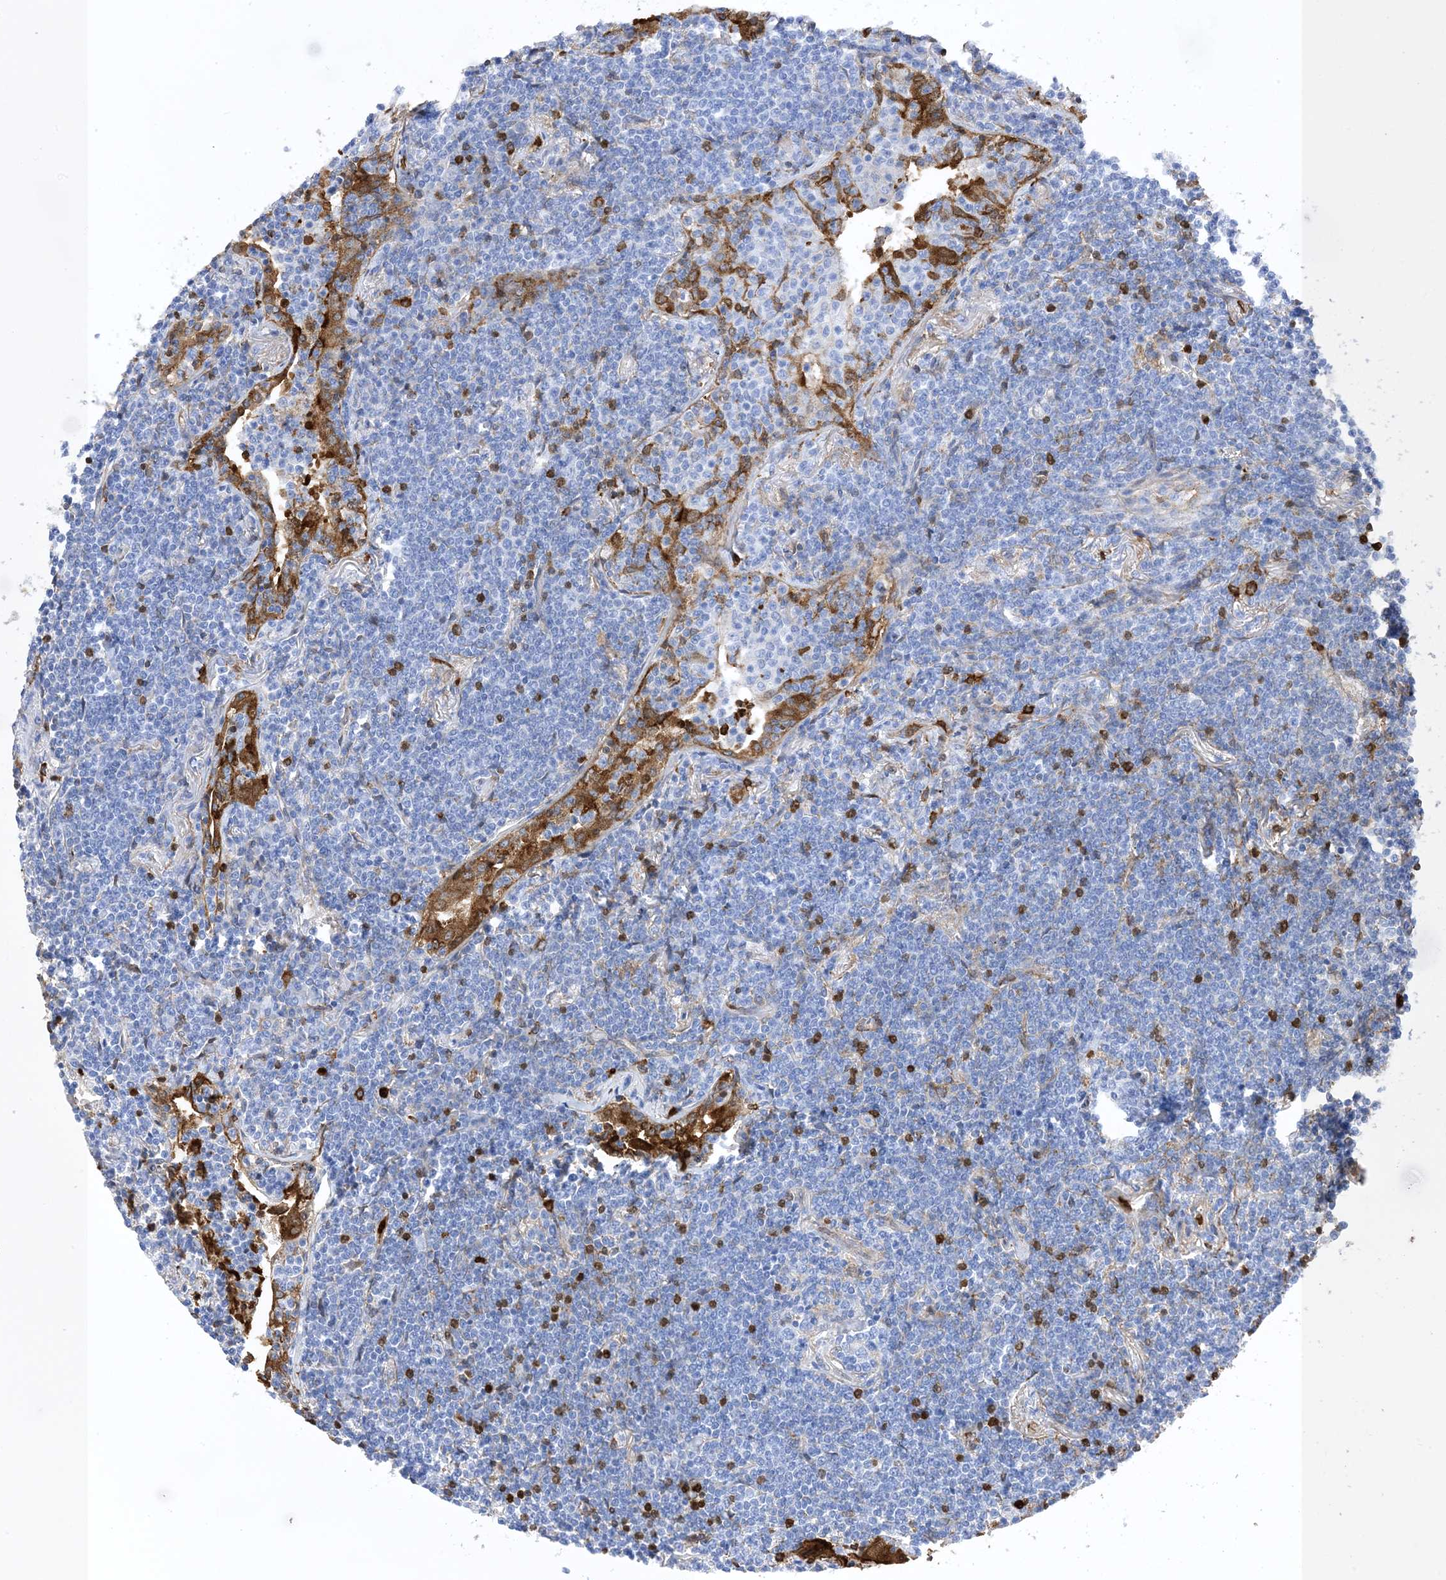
{"staining": {"intensity": "negative", "quantity": "none", "location": "none"}, "tissue": "lymphoma", "cell_type": "Tumor cells", "image_type": "cancer", "snomed": [{"axis": "morphology", "description": "Malignant lymphoma, non-Hodgkin's type, Low grade"}, {"axis": "topography", "description": "Lung"}], "caption": "This is an IHC image of human malignant lymphoma, non-Hodgkin's type (low-grade). There is no expression in tumor cells.", "gene": "ANXA1", "patient": {"sex": "female", "age": 71}}